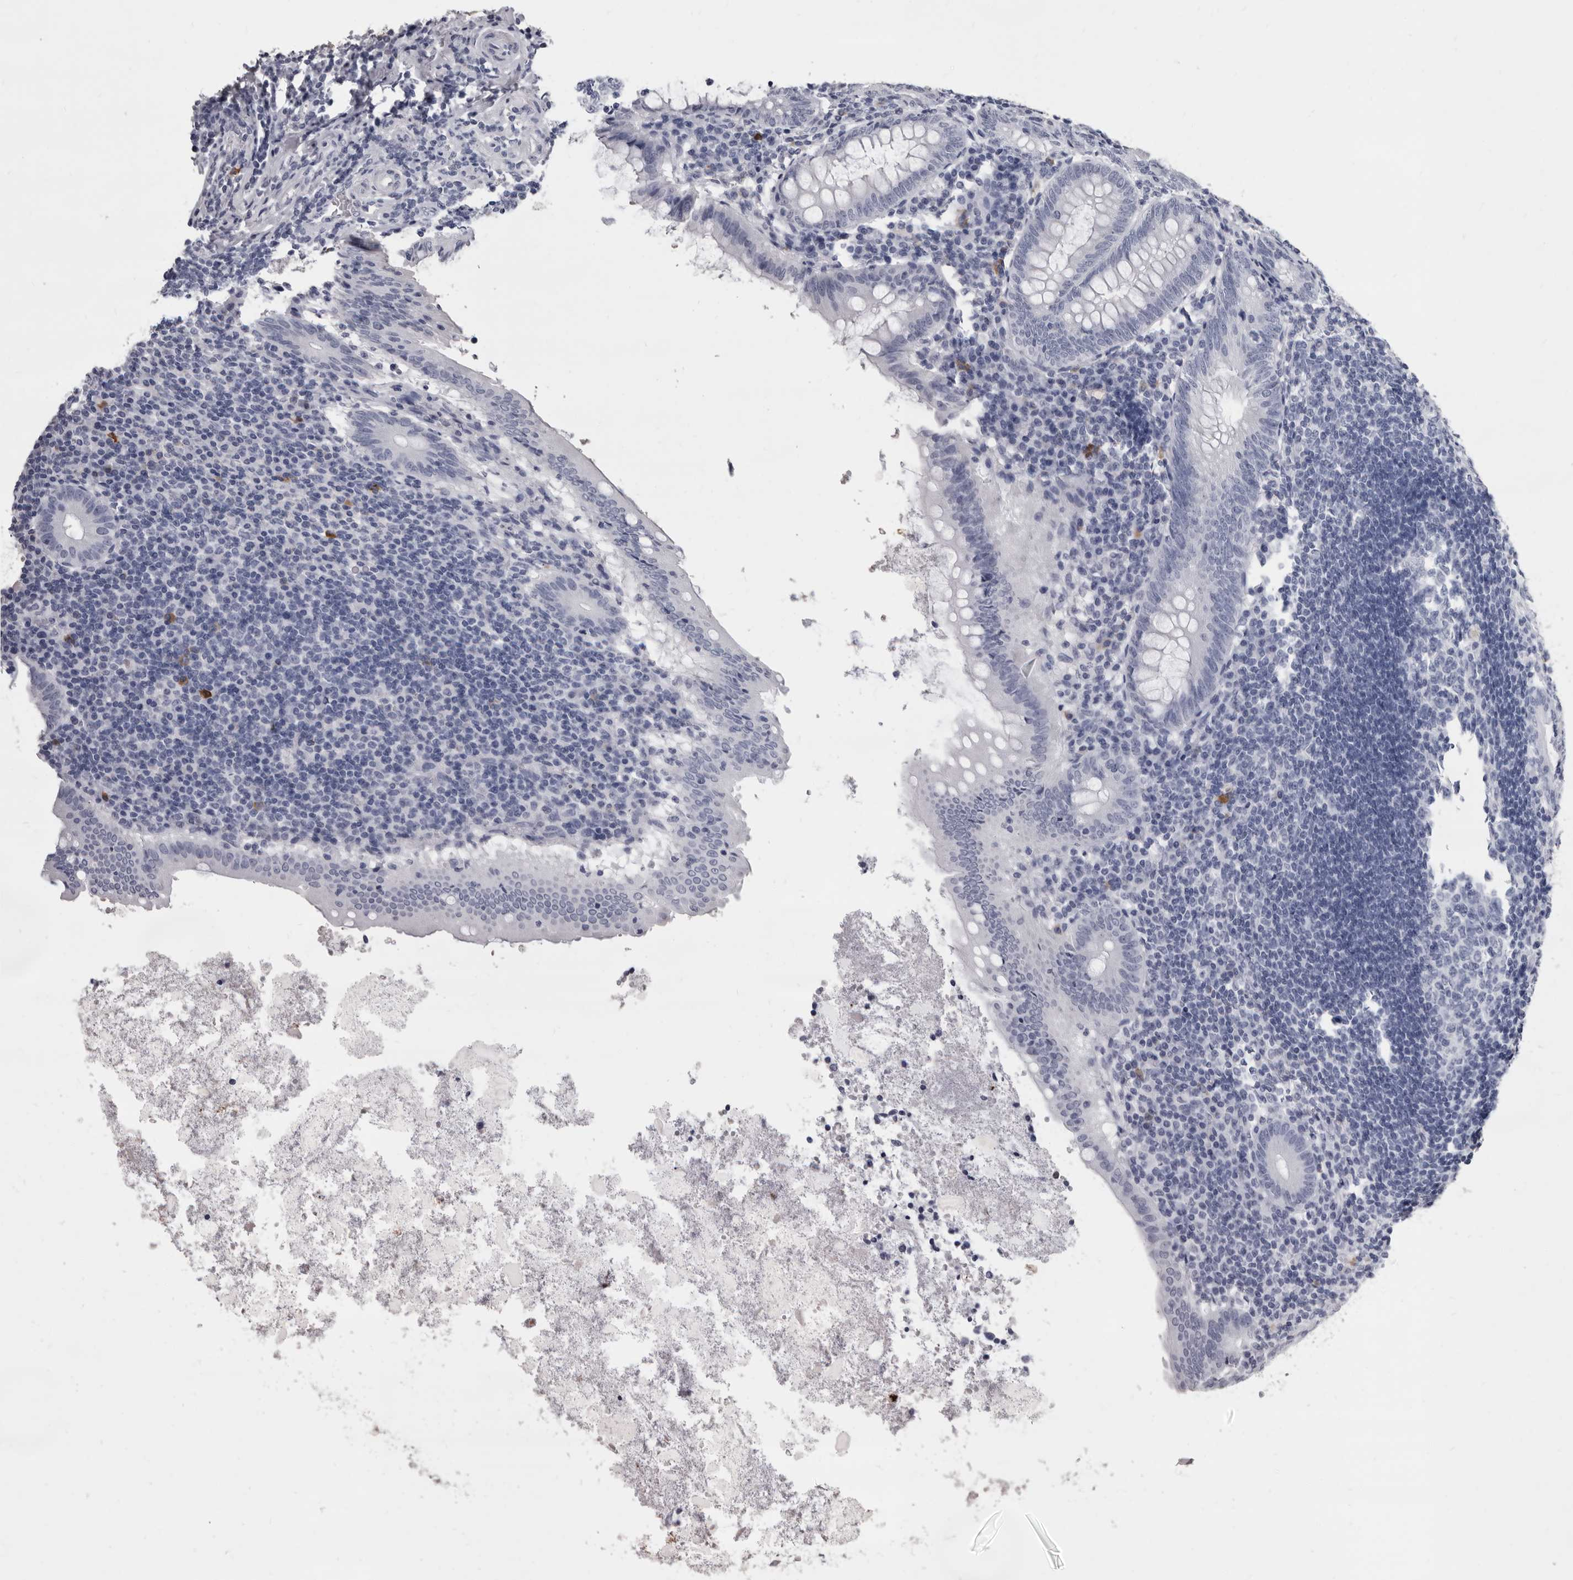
{"staining": {"intensity": "negative", "quantity": "none", "location": "none"}, "tissue": "appendix", "cell_type": "Glandular cells", "image_type": "normal", "snomed": [{"axis": "morphology", "description": "Normal tissue, NOS"}, {"axis": "topography", "description": "Appendix"}], "caption": "Immunohistochemistry (IHC) micrograph of normal appendix: appendix stained with DAB displays no significant protein expression in glandular cells.", "gene": "GZMH", "patient": {"sex": "female", "age": 54}}